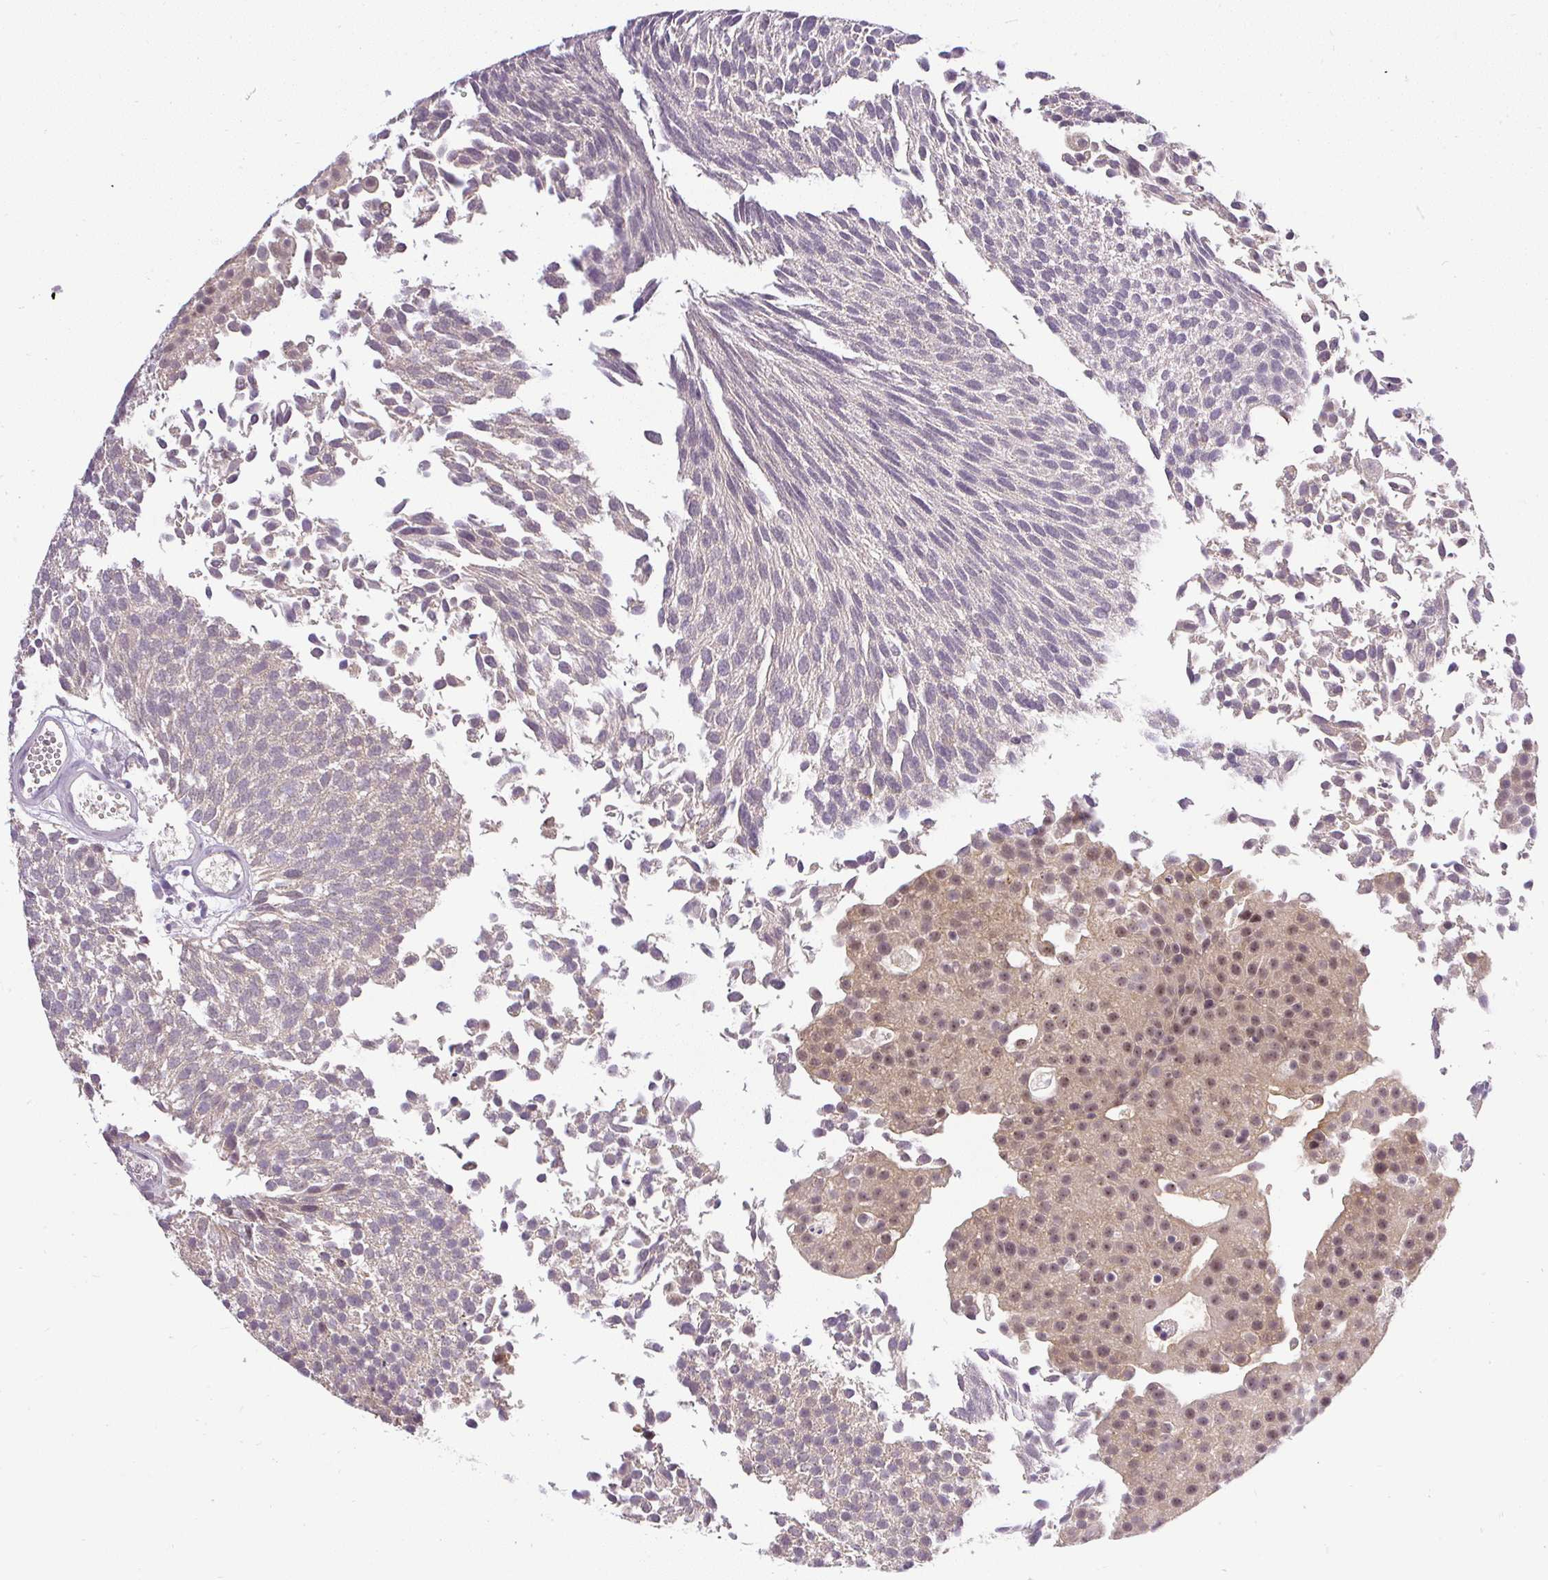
{"staining": {"intensity": "weak", "quantity": "<25%", "location": "cytoplasmic/membranous,nuclear"}, "tissue": "urothelial cancer", "cell_type": "Tumor cells", "image_type": "cancer", "snomed": [{"axis": "morphology", "description": "Urothelial carcinoma, Low grade"}, {"axis": "topography", "description": "Urinary bladder"}], "caption": "DAB immunohistochemical staining of urothelial cancer exhibits no significant positivity in tumor cells.", "gene": "FAM117B", "patient": {"sex": "female", "age": 79}}